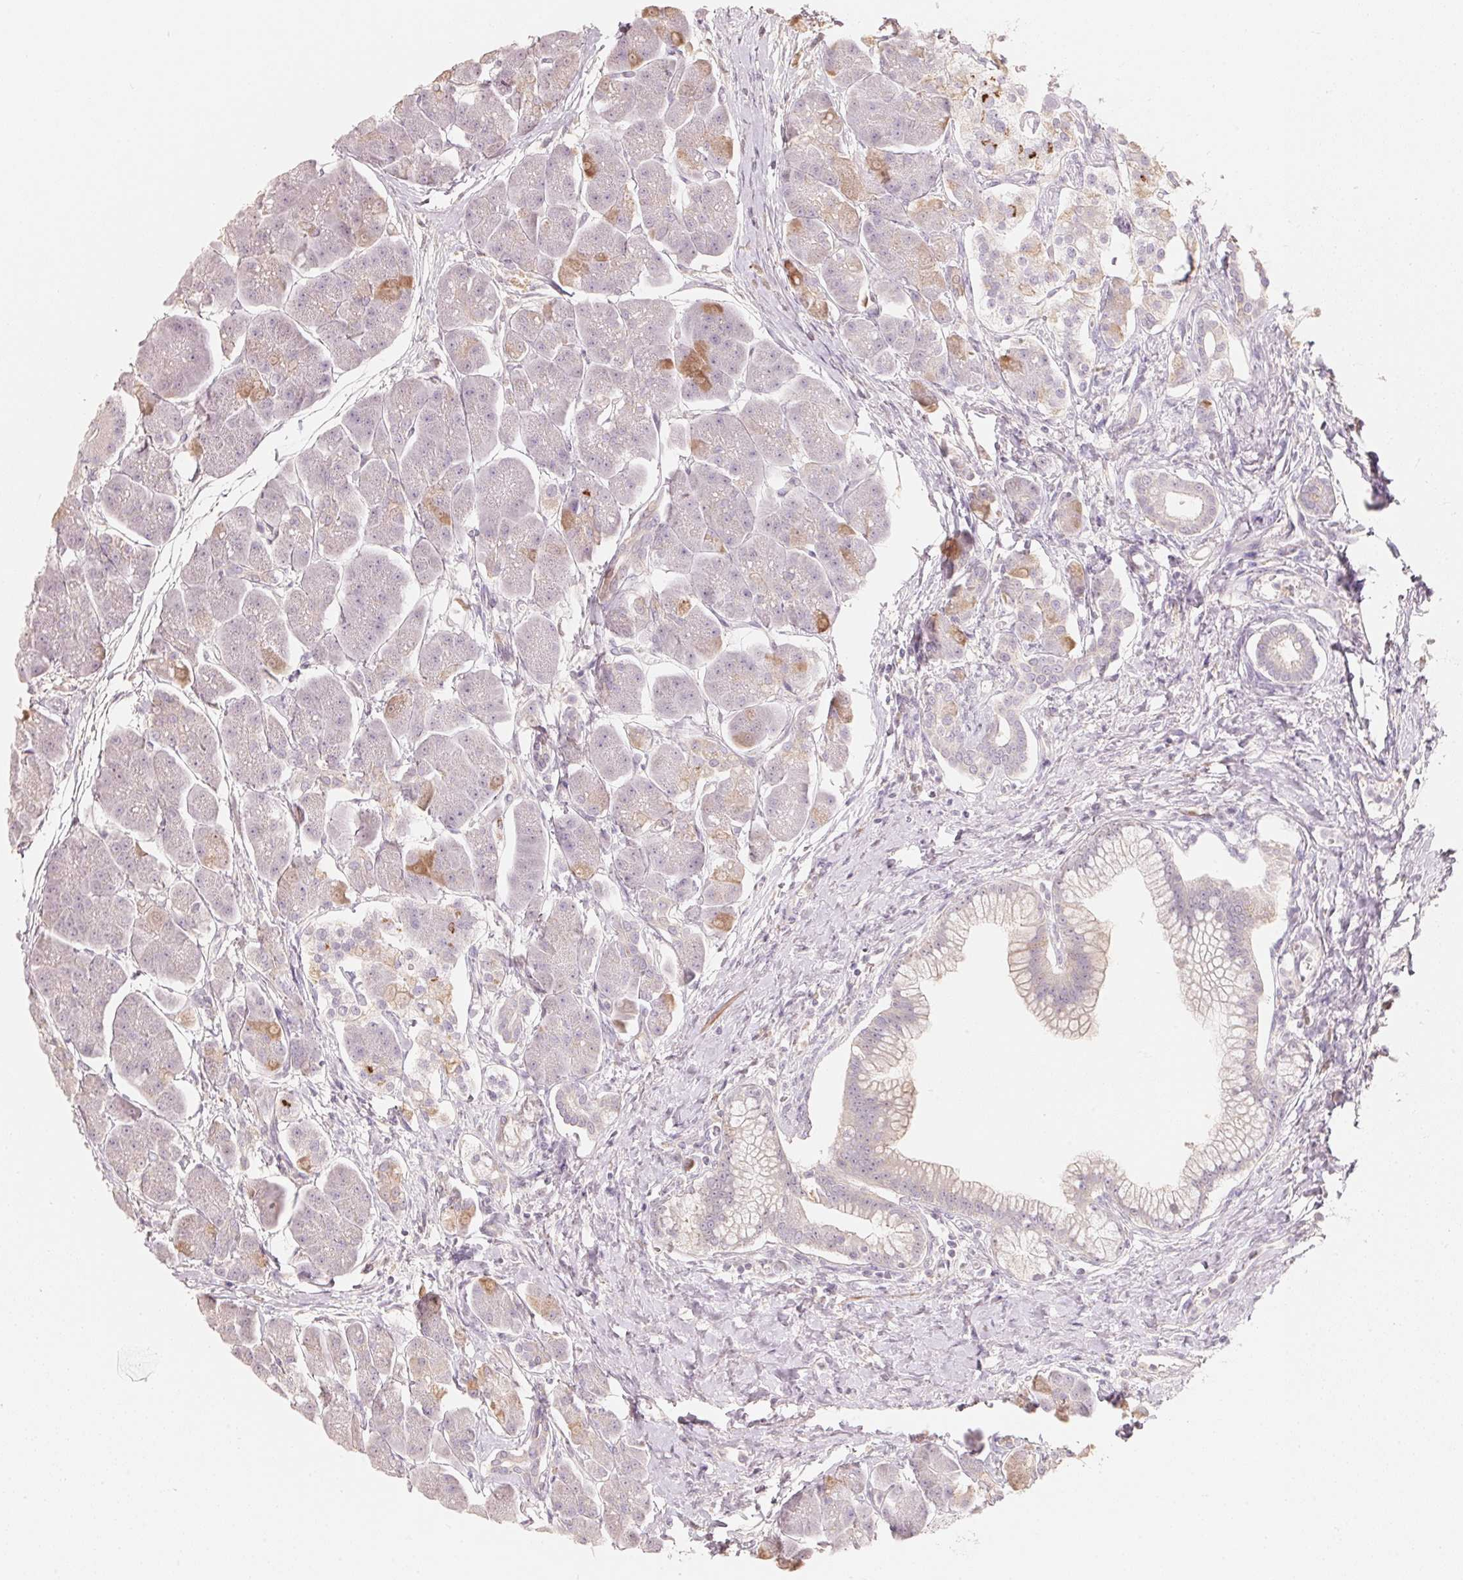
{"staining": {"intensity": "moderate", "quantity": "<25%", "location": "cytoplasmic/membranous"}, "tissue": "pancreas", "cell_type": "Exocrine glandular cells", "image_type": "normal", "snomed": [{"axis": "morphology", "description": "Normal tissue, NOS"}, {"axis": "topography", "description": "Adipose tissue"}, {"axis": "topography", "description": "Pancreas"}, {"axis": "topography", "description": "Peripheral nerve tissue"}], "caption": "Moderate cytoplasmic/membranous positivity for a protein is appreciated in approximately <25% of exocrine glandular cells of normal pancreas using immunohistochemistry (IHC).", "gene": "TP53AIP1", "patient": {"sex": "female", "age": 58}}